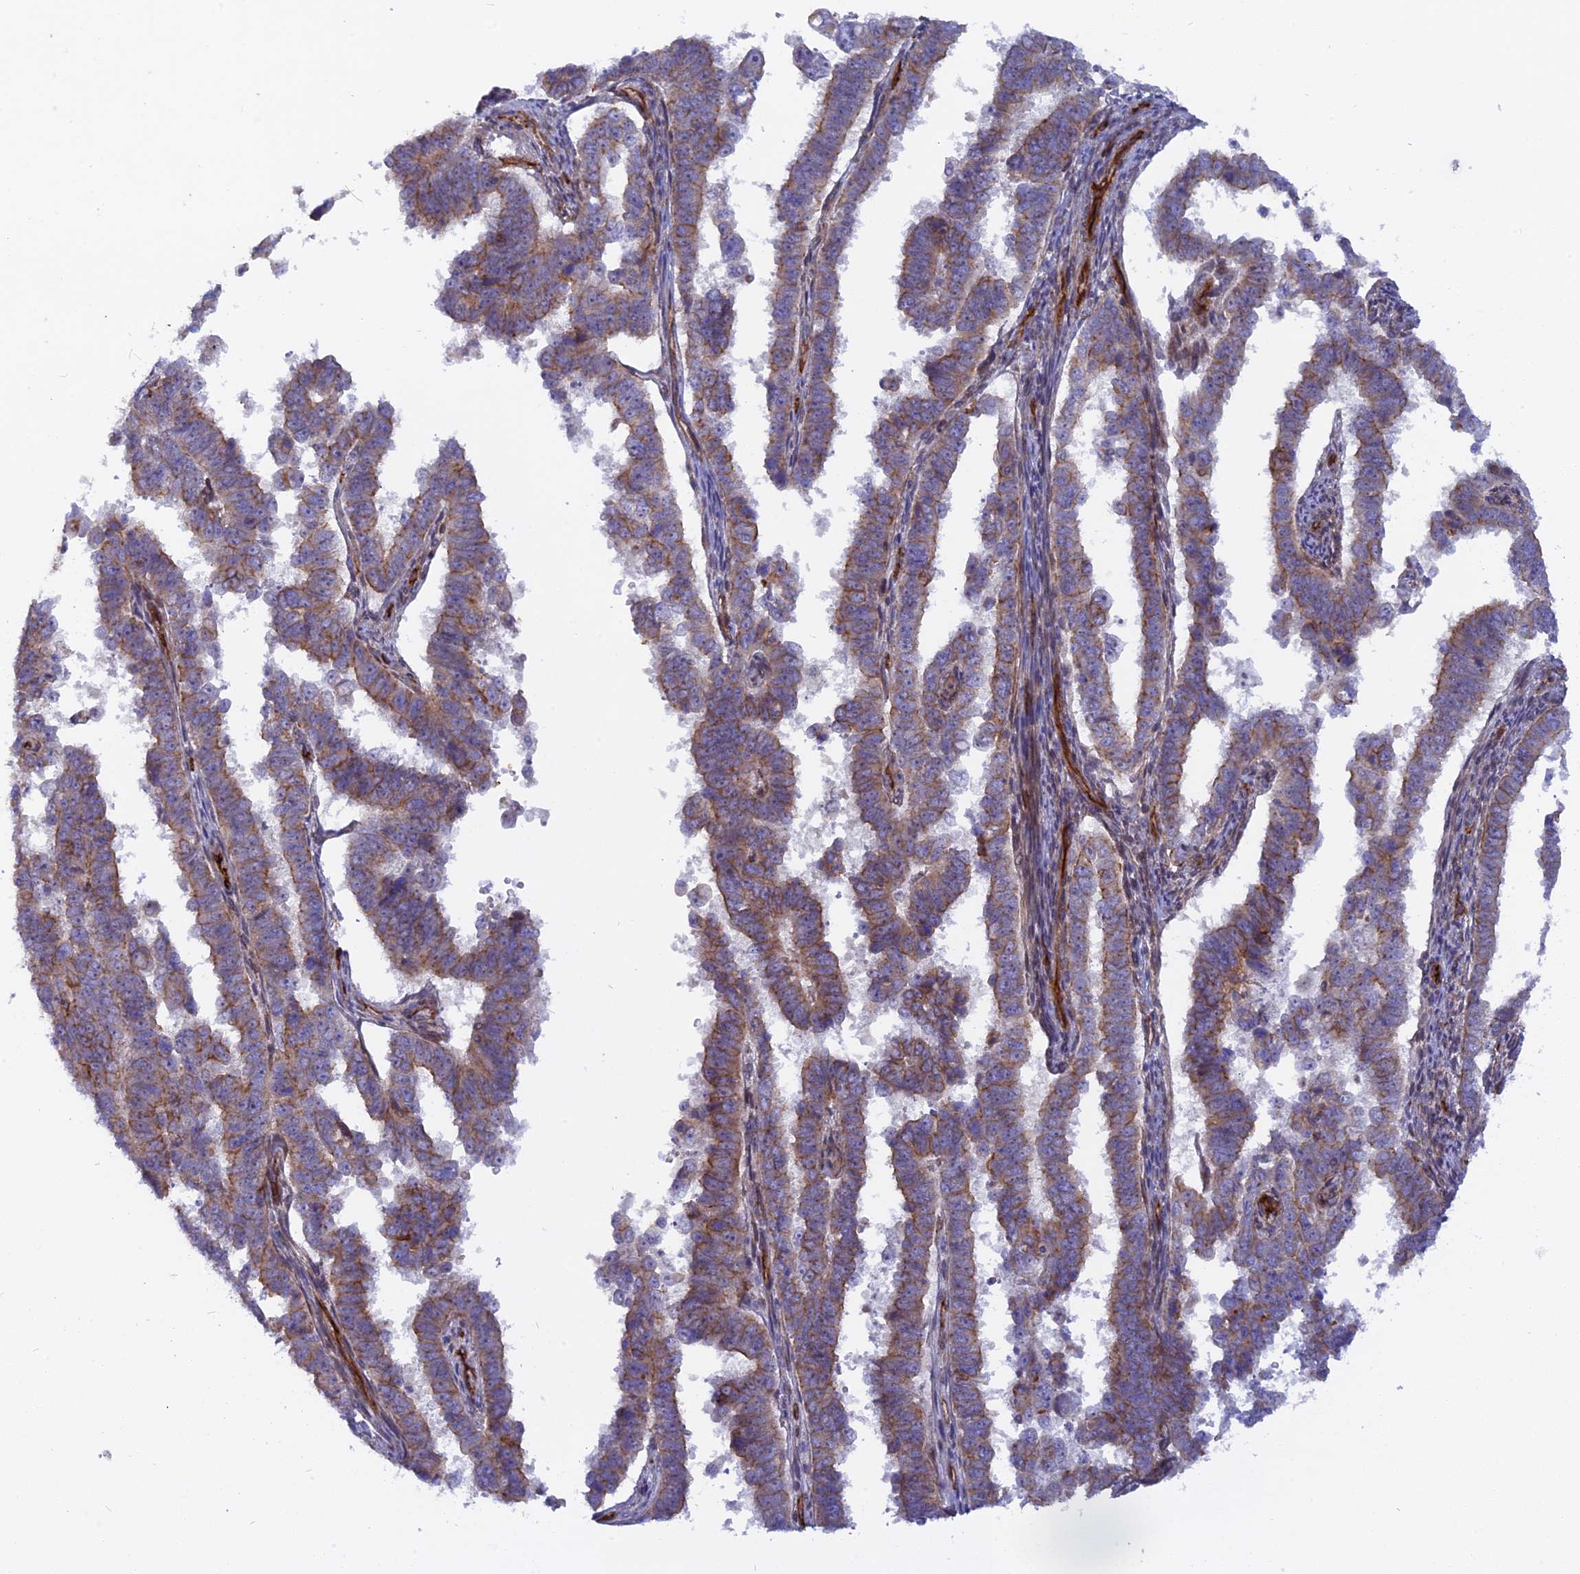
{"staining": {"intensity": "moderate", "quantity": ">75%", "location": "cytoplasmic/membranous"}, "tissue": "endometrial cancer", "cell_type": "Tumor cells", "image_type": "cancer", "snomed": [{"axis": "morphology", "description": "Adenocarcinoma, NOS"}, {"axis": "topography", "description": "Endometrium"}], "caption": "Protein staining of endometrial adenocarcinoma tissue demonstrates moderate cytoplasmic/membranous expression in approximately >75% of tumor cells.", "gene": "CNBD2", "patient": {"sex": "female", "age": 75}}